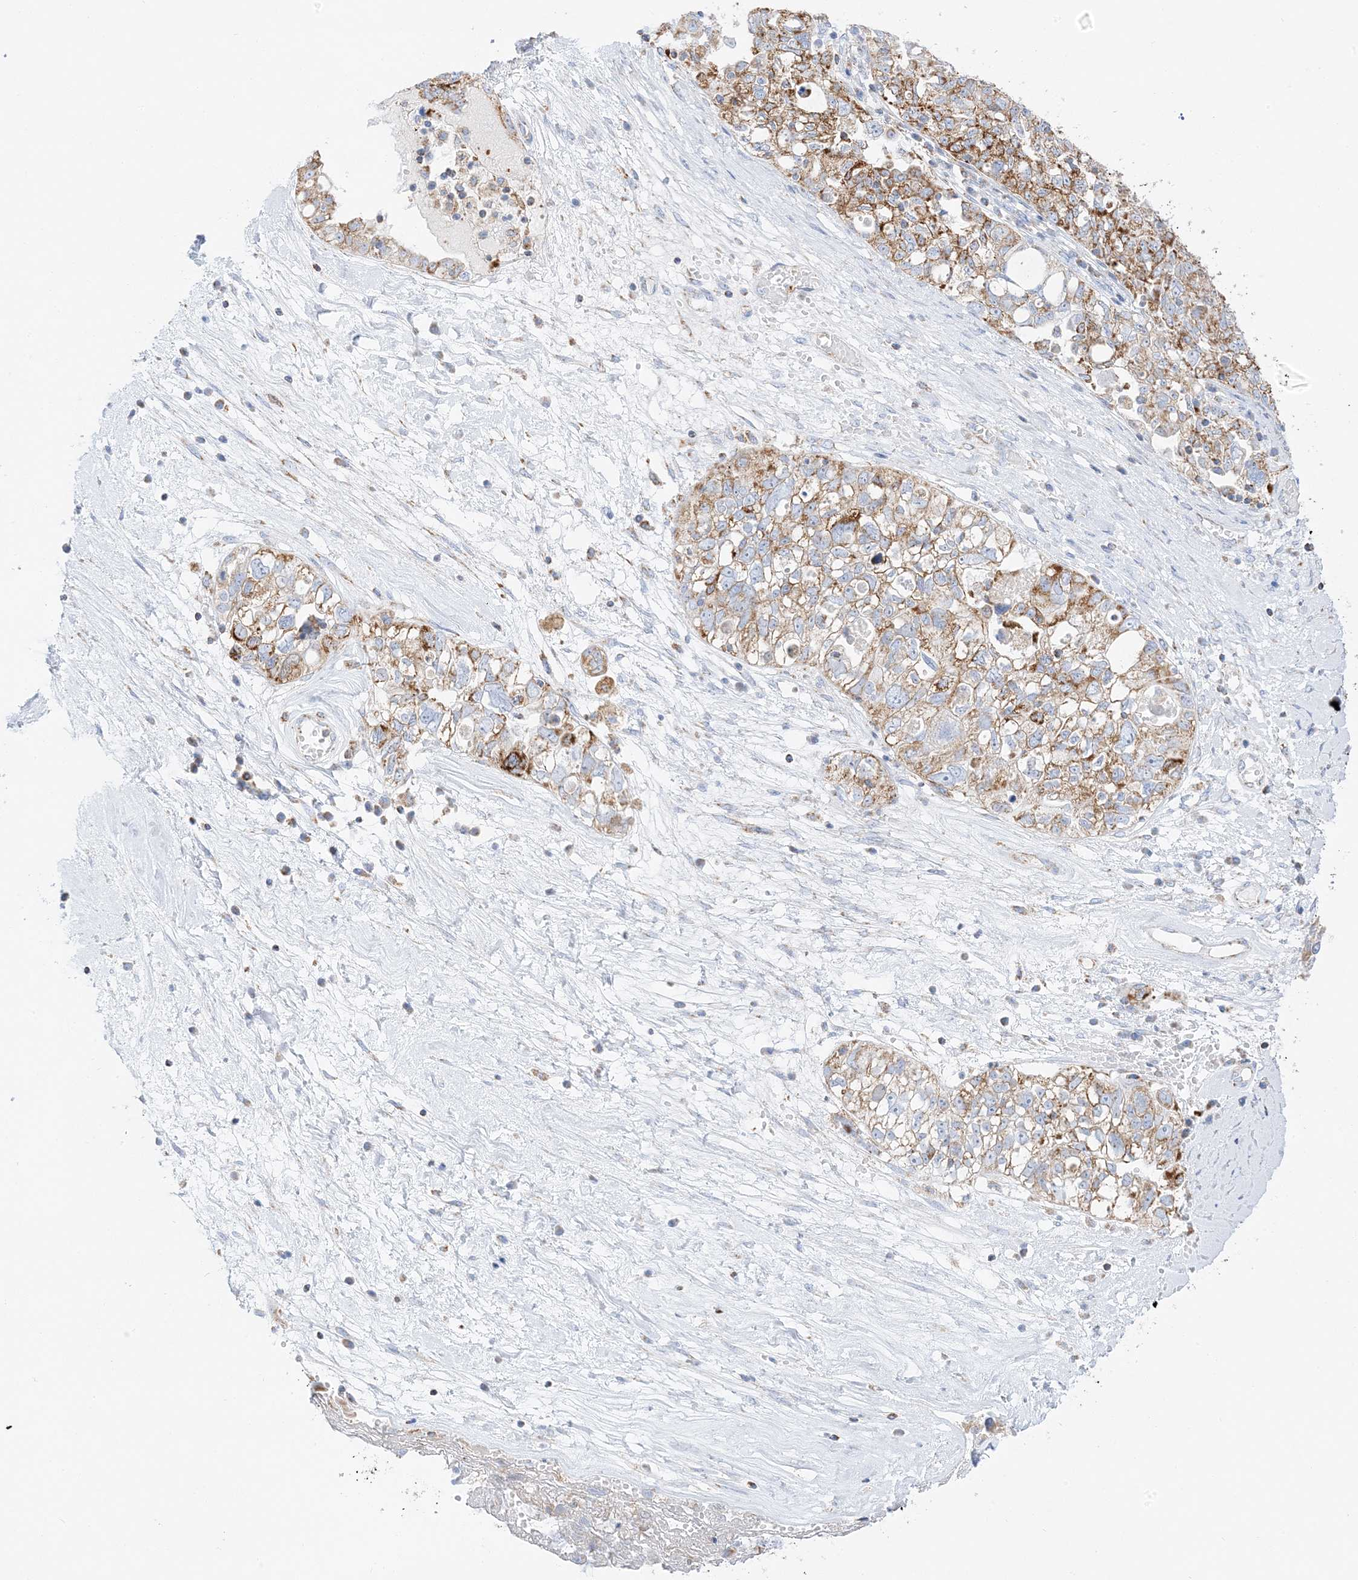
{"staining": {"intensity": "strong", "quantity": ">75%", "location": "cytoplasmic/membranous"}, "tissue": "ovarian cancer", "cell_type": "Tumor cells", "image_type": "cancer", "snomed": [{"axis": "morphology", "description": "Carcinoma, NOS"}, {"axis": "morphology", "description": "Cystadenocarcinoma, serous, NOS"}, {"axis": "topography", "description": "Ovary"}], "caption": "About >75% of tumor cells in human ovarian serous cystadenocarcinoma display strong cytoplasmic/membranous protein positivity as visualized by brown immunohistochemical staining.", "gene": "CAPN13", "patient": {"sex": "female", "age": 69}}